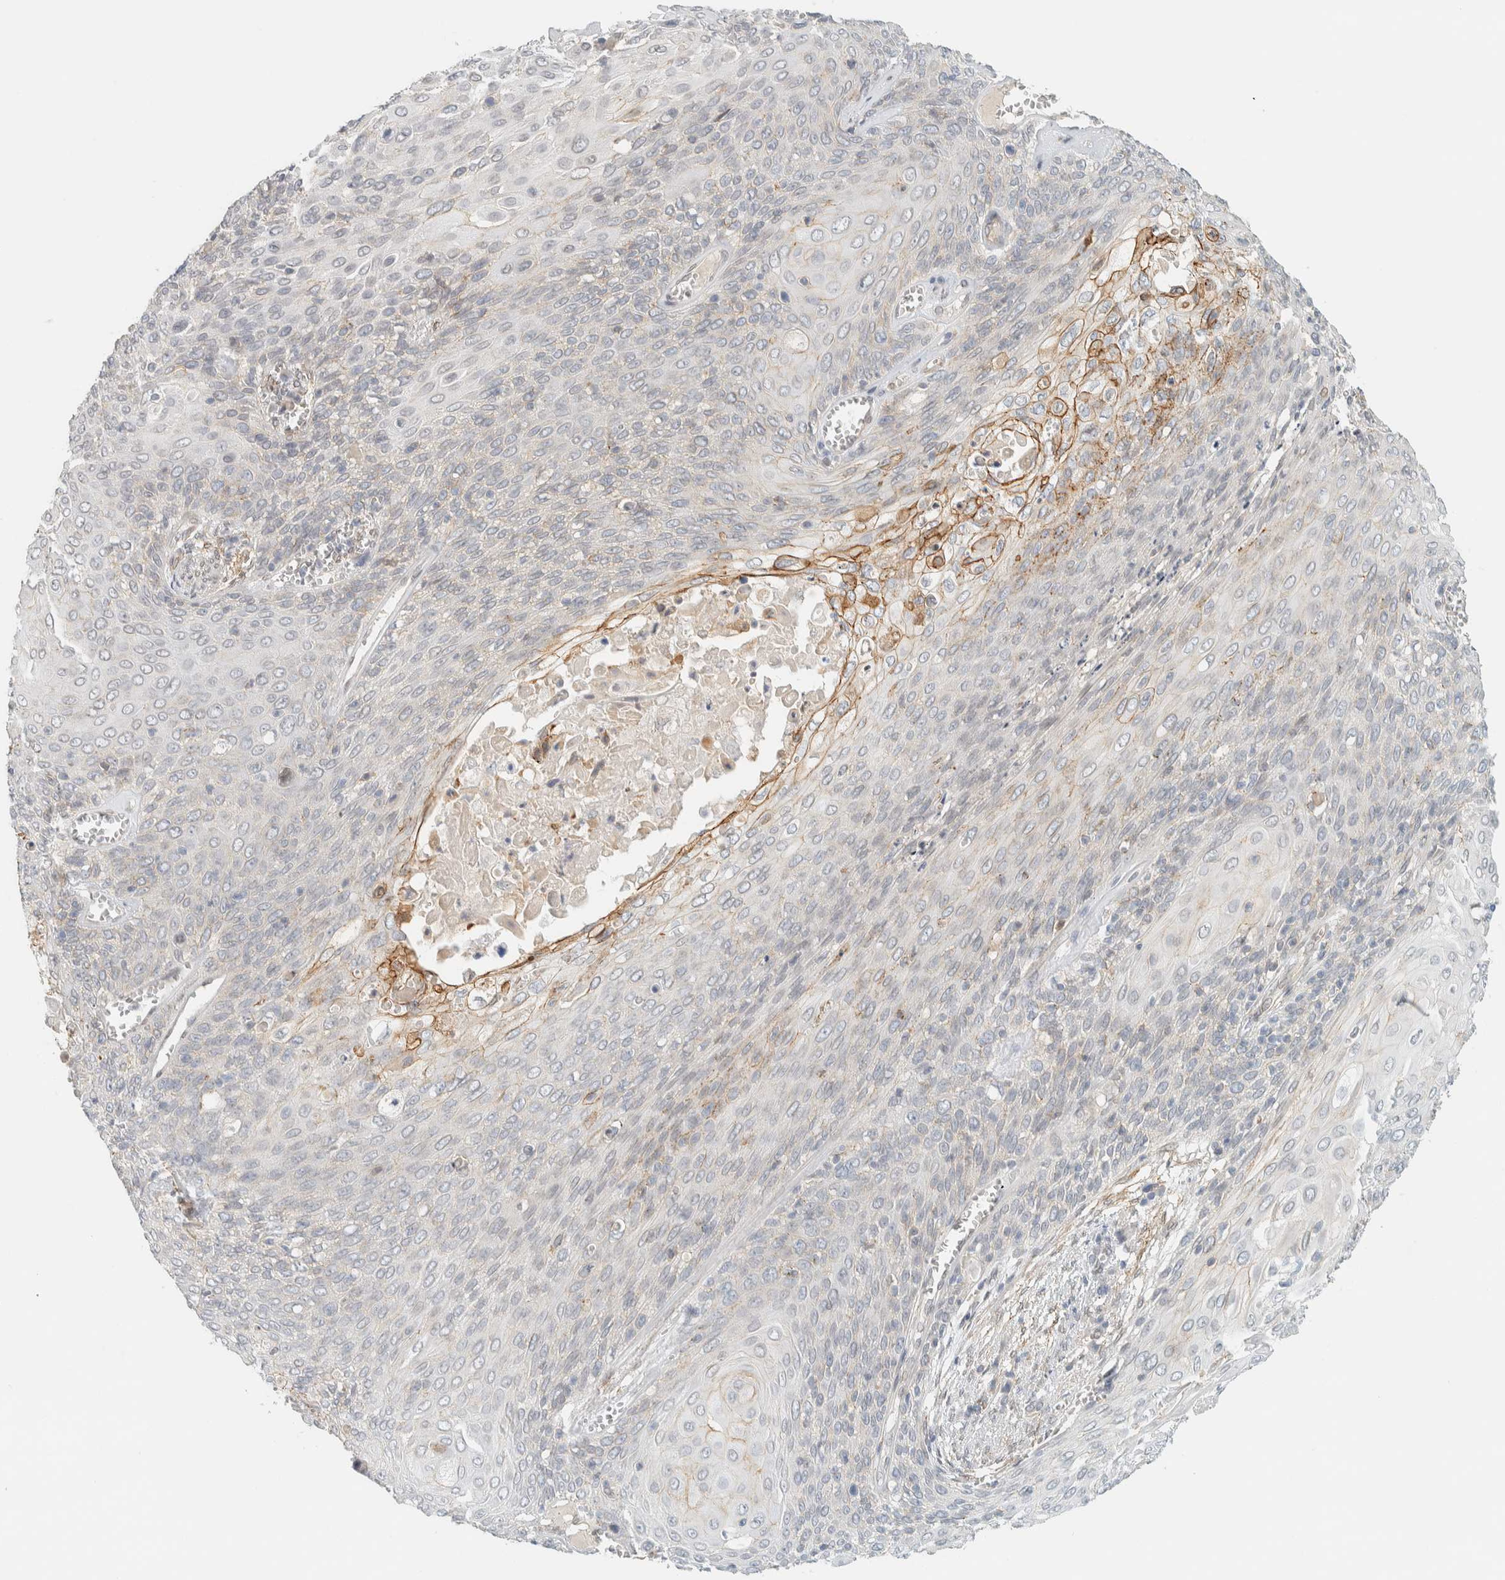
{"staining": {"intensity": "moderate", "quantity": "<25%", "location": "cytoplasmic/membranous"}, "tissue": "cervical cancer", "cell_type": "Tumor cells", "image_type": "cancer", "snomed": [{"axis": "morphology", "description": "Squamous cell carcinoma, NOS"}, {"axis": "topography", "description": "Cervix"}], "caption": "Squamous cell carcinoma (cervical) stained with IHC exhibits moderate cytoplasmic/membranous staining in about <25% of tumor cells. (Brightfield microscopy of DAB IHC at high magnification).", "gene": "C1QTNF12", "patient": {"sex": "female", "age": 39}}